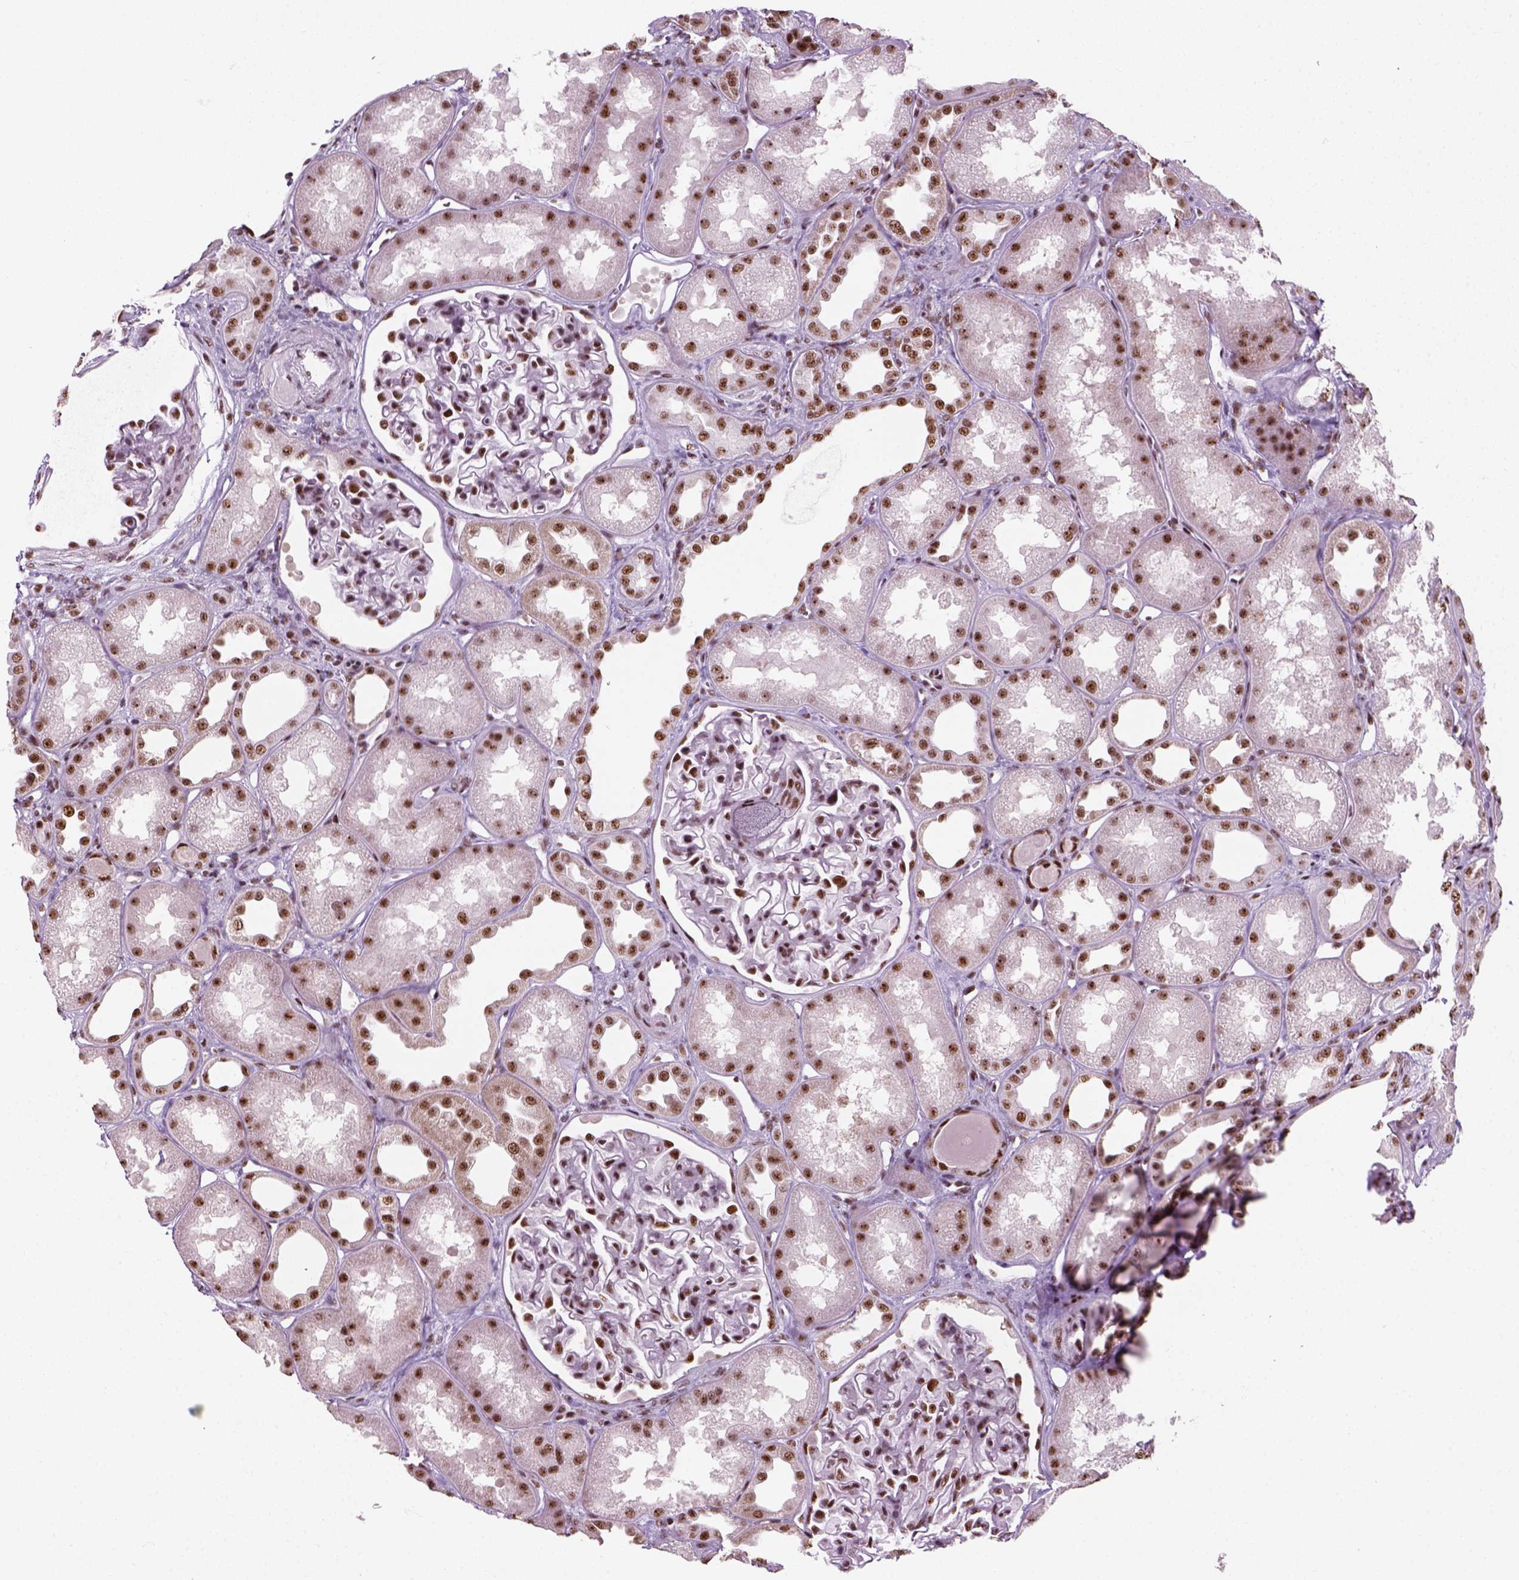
{"staining": {"intensity": "strong", "quantity": "25%-75%", "location": "nuclear"}, "tissue": "kidney", "cell_type": "Cells in glomeruli", "image_type": "normal", "snomed": [{"axis": "morphology", "description": "Normal tissue, NOS"}, {"axis": "topography", "description": "Kidney"}], "caption": "A photomicrograph of kidney stained for a protein reveals strong nuclear brown staining in cells in glomeruli.", "gene": "GTF2F1", "patient": {"sex": "male", "age": 61}}